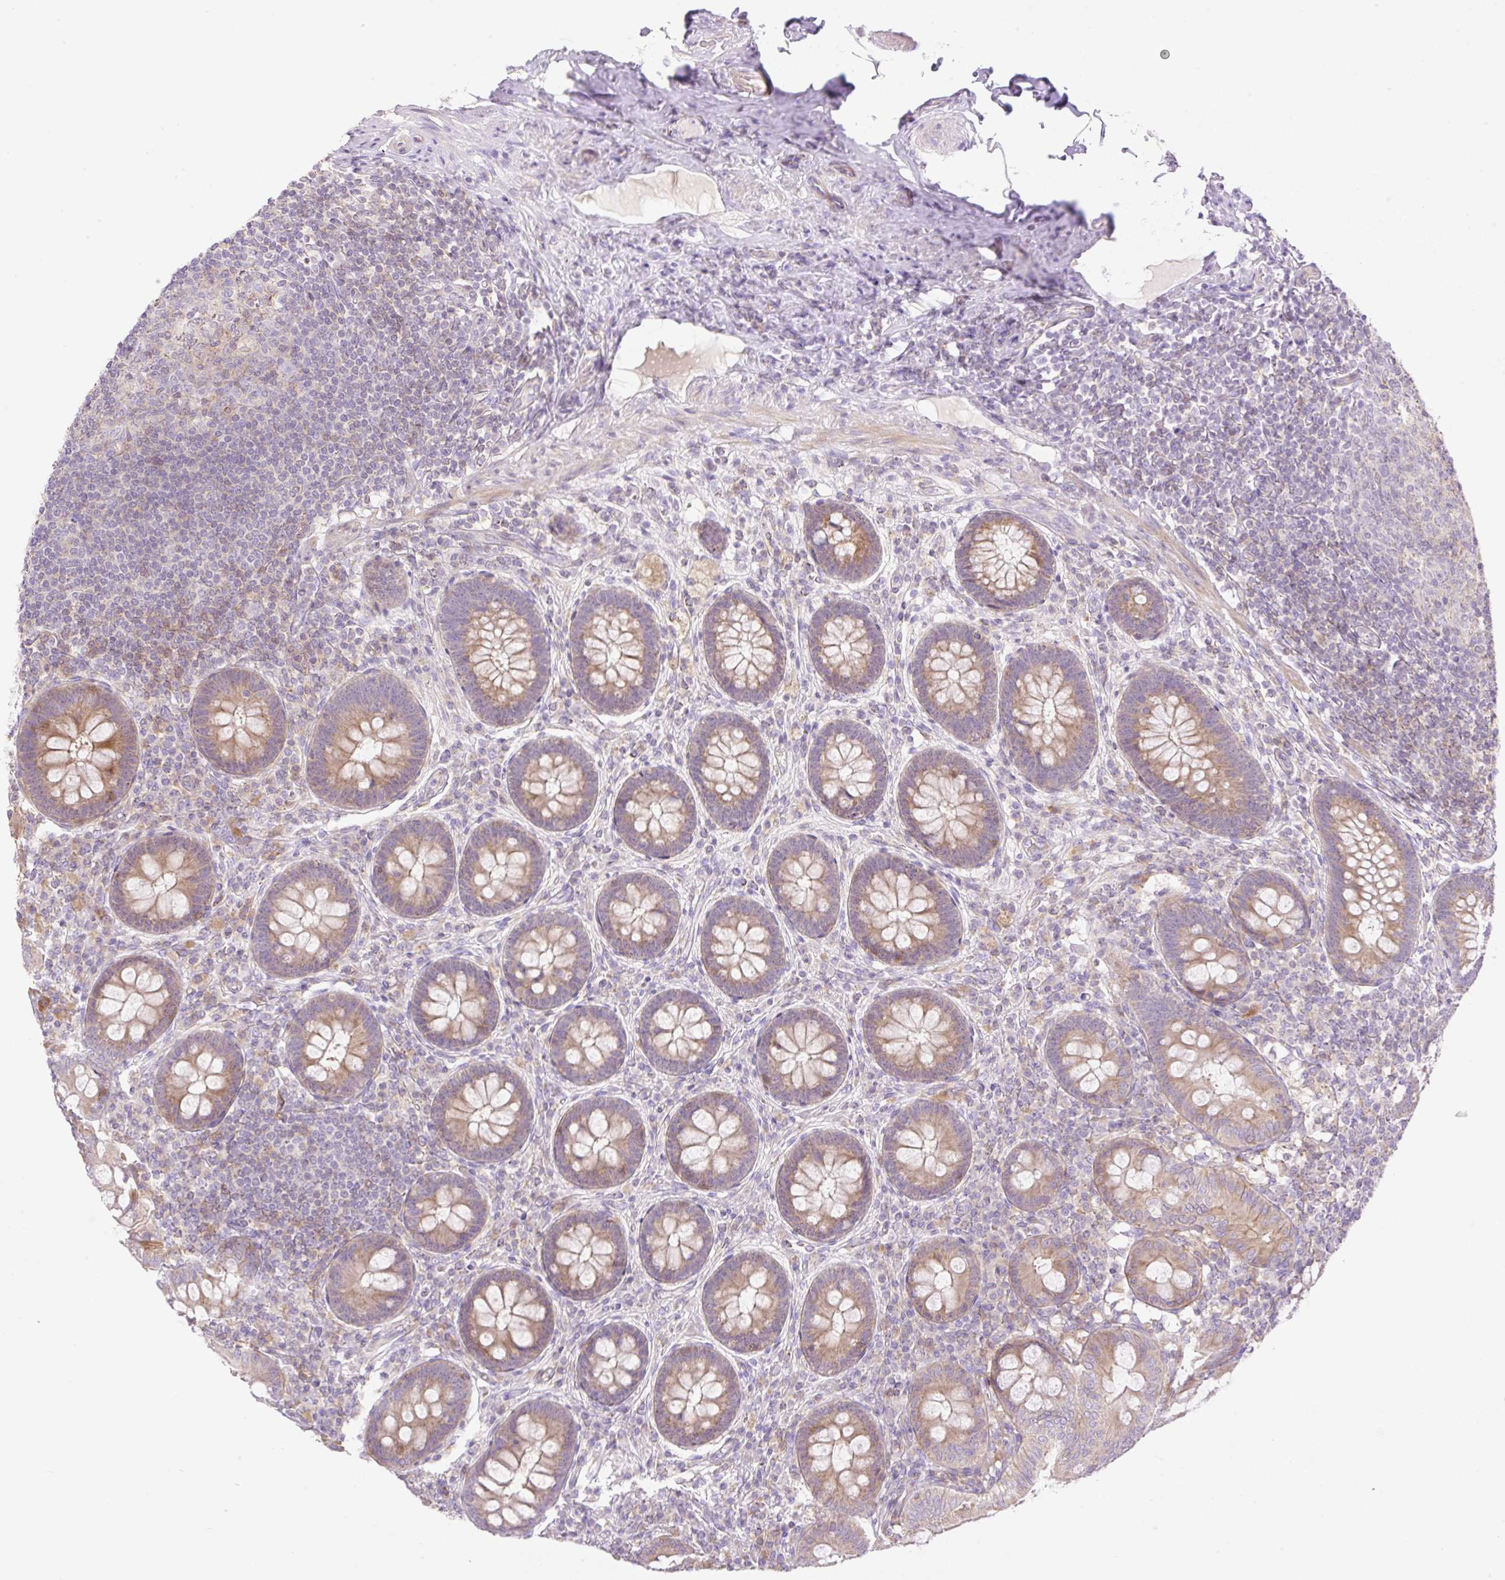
{"staining": {"intensity": "moderate", "quantity": ">75%", "location": "cytoplasmic/membranous"}, "tissue": "appendix", "cell_type": "Glandular cells", "image_type": "normal", "snomed": [{"axis": "morphology", "description": "Normal tissue, NOS"}, {"axis": "topography", "description": "Appendix"}], "caption": "A brown stain shows moderate cytoplasmic/membranous positivity of a protein in glandular cells of benign human appendix.", "gene": "VPS25", "patient": {"sex": "male", "age": 71}}